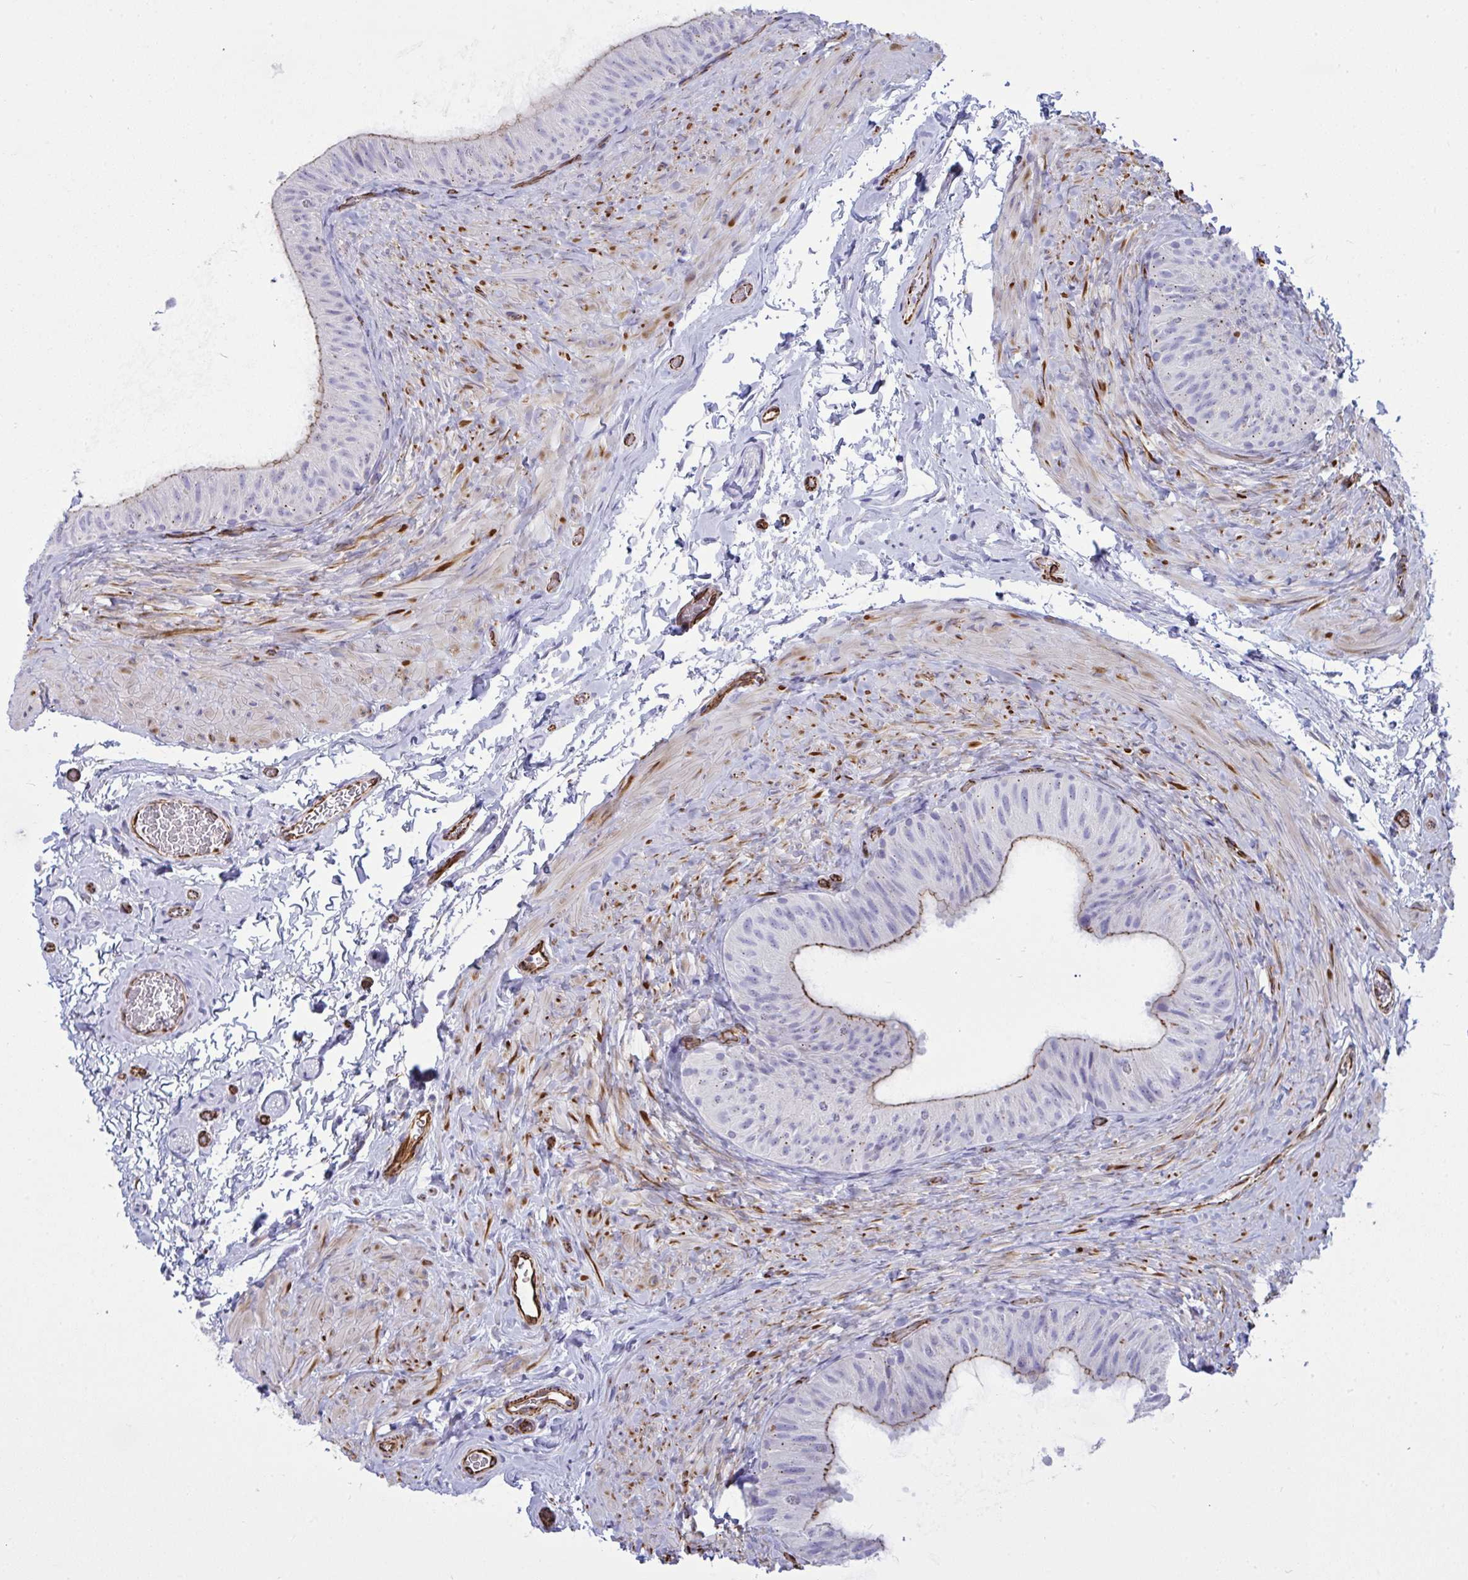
{"staining": {"intensity": "moderate", "quantity": "<25%", "location": "cytoplasmic/membranous"}, "tissue": "epididymis", "cell_type": "Glandular cells", "image_type": "normal", "snomed": [{"axis": "morphology", "description": "Normal tissue, NOS"}, {"axis": "topography", "description": "Epididymis, spermatic cord, NOS"}, {"axis": "topography", "description": "Epididymis"}], "caption": "An immunohistochemistry (IHC) histopathology image of normal tissue is shown. Protein staining in brown shows moderate cytoplasmic/membranous positivity in epididymis within glandular cells. (brown staining indicates protein expression, while blue staining denotes nuclei).", "gene": "SLC35B1", "patient": {"sex": "male", "age": 31}}